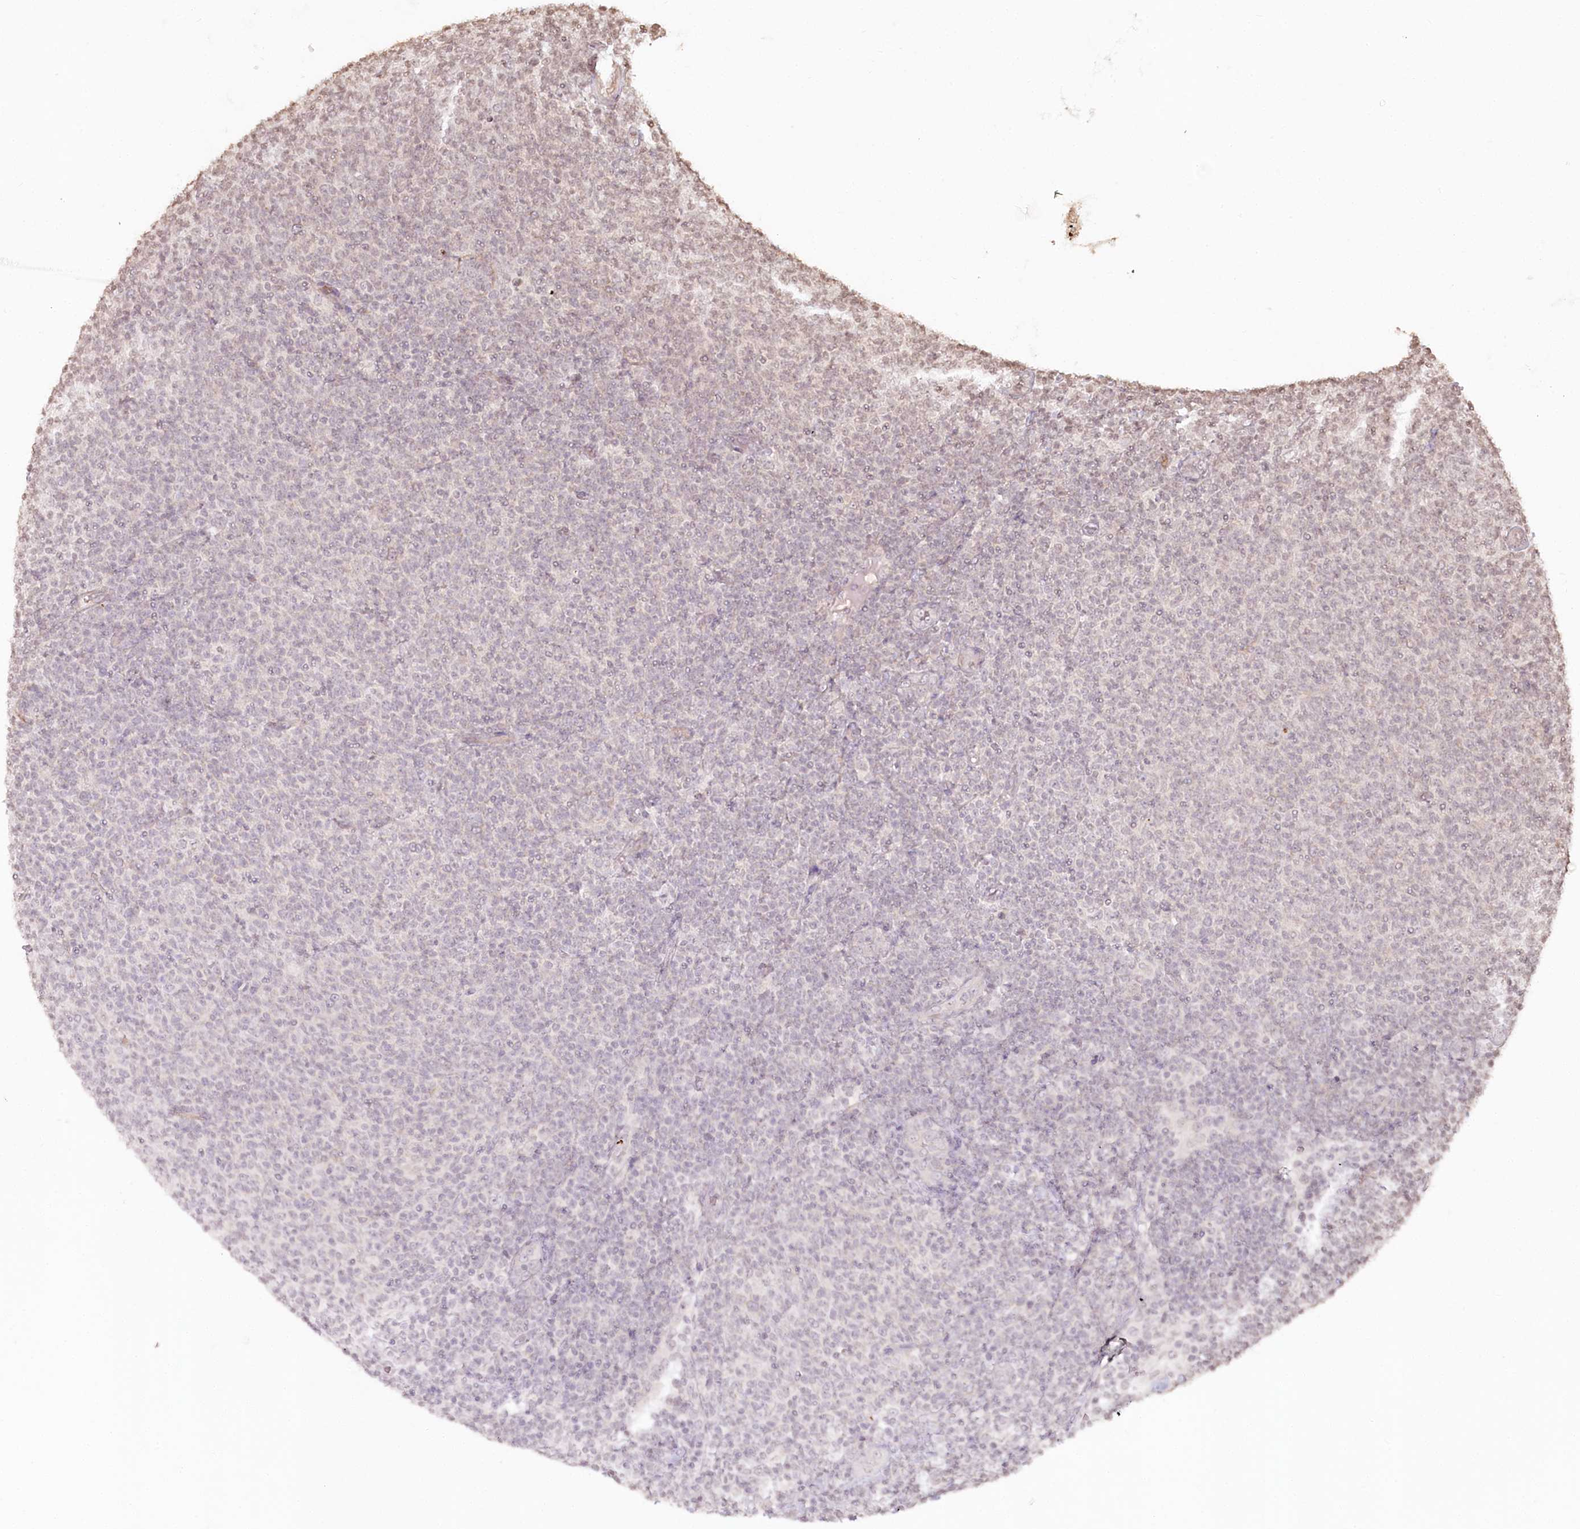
{"staining": {"intensity": "weak", "quantity": "<25%", "location": "nuclear"}, "tissue": "lymphoma", "cell_type": "Tumor cells", "image_type": "cancer", "snomed": [{"axis": "morphology", "description": "Malignant lymphoma, non-Hodgkin's type, Low grade"}, {"axis": "topography", "description": "Lymph node"}], "caption": "The histopathology image demonstrates no significant expression in tumor cells of lymphoma.", "gene": "FAM13A", "patient": {"sex": "male", "age": 66}}